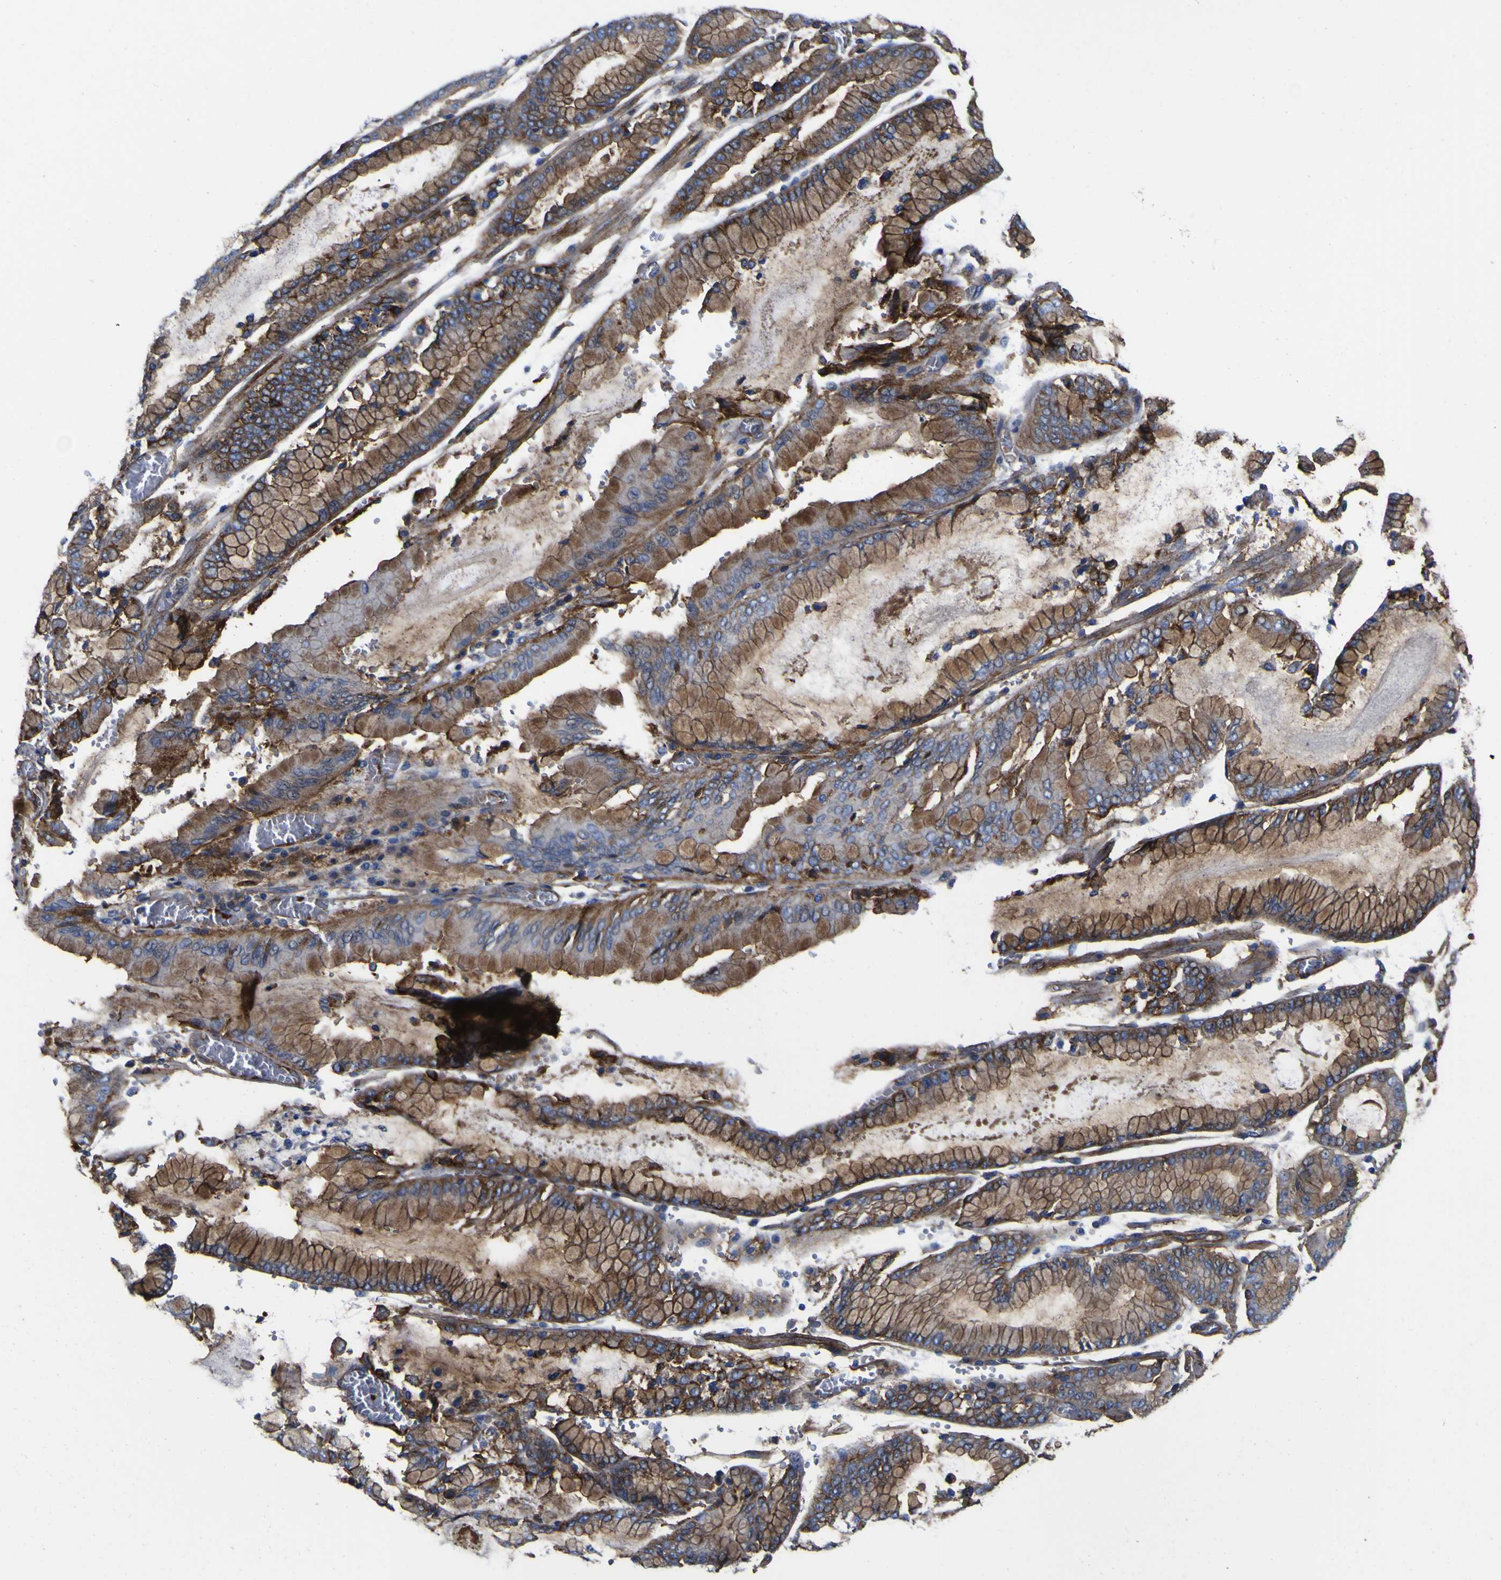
{"staining": {"intensity": "moderate", "quantity": ">75%", "location": "cytoplasmic/membranous"}, "tissue": "stomach cancer", "cell_type": "Tumor cells", "image_type": "cancer", "snomed": [{"axis": "morphology", "description": "Normal tissue, NOS"}, {"axis": "morphology", "description": "Adenocarcinoma, NOS"}, {"axis": "topography", "description": "Stomach, upper"}, {"axis": "topography", "description": "Stomach"}], "caption": "This photomicrograph exhibits stomach cancer (adenocarcinoma) stained with immunohistochemistry (IHC) to label a protein in brown. The cytoplasmic/membranous of tumor cells show moderate positivity for the protein. Nuclei are counter-stained blue.", "gene": "CD151", "patient": {"sex": "male", "age": 76}}